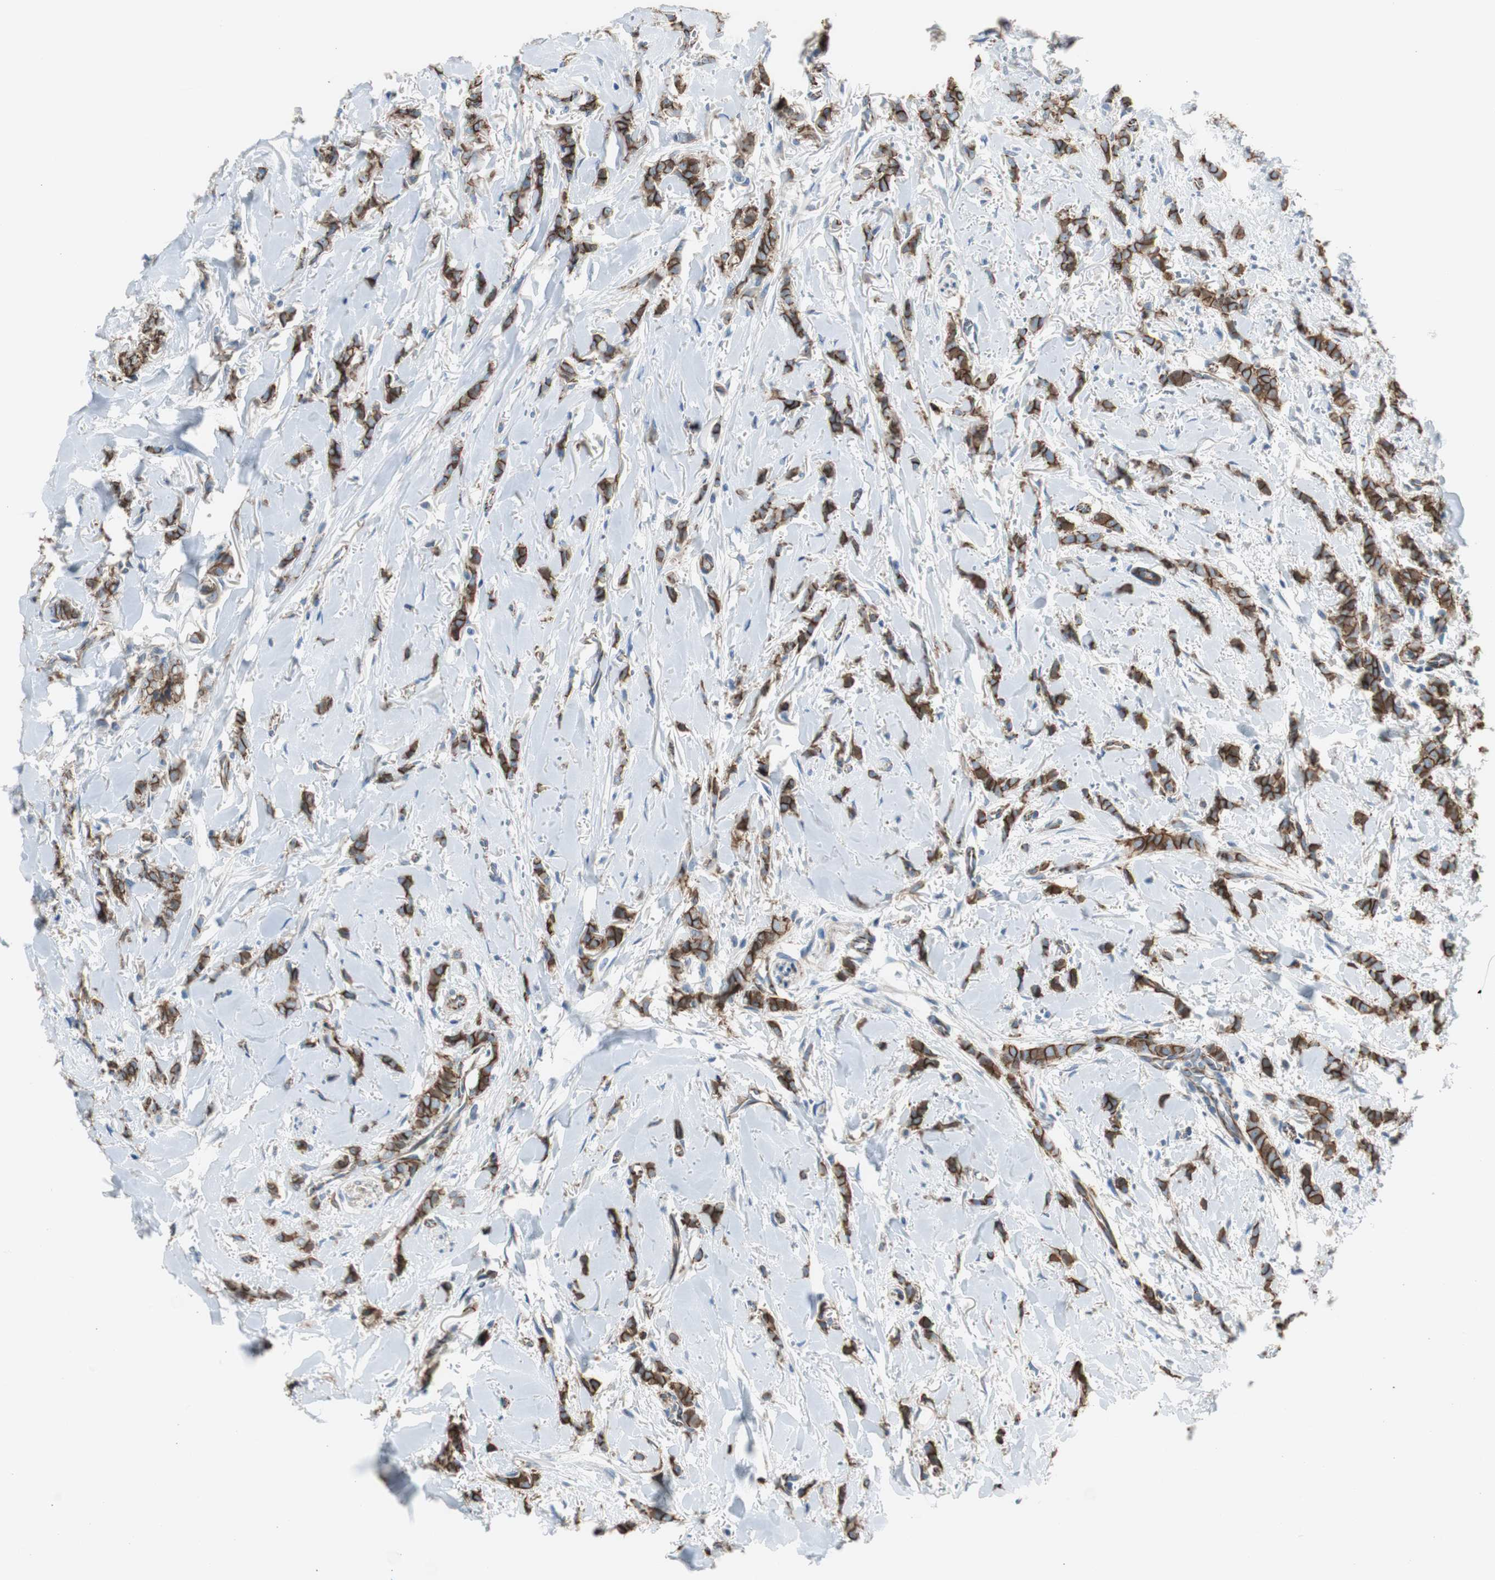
{"staining": {"intensity": "strong", "quantity": ">75%", "location": "cytoplasmic/membranous"}, "tissue": "breast cancer", "cell_type": "Tumor cells", "image_type": "cancer", "snomed": [{"axis": "morphology", "description": "Lobular carcinoma"}, {"axis": "topography", "description": "Skin"}, {"axis": "topography", "description": "Breast"}], "caption": "A histopathology image of human breast lobular carcinoma stained for a protein exhibits strong cytoplasmic/membranous brown staining in tumor cells.", "gene": "STXBP4", "patient": {"sex": "female", "age": 46}}